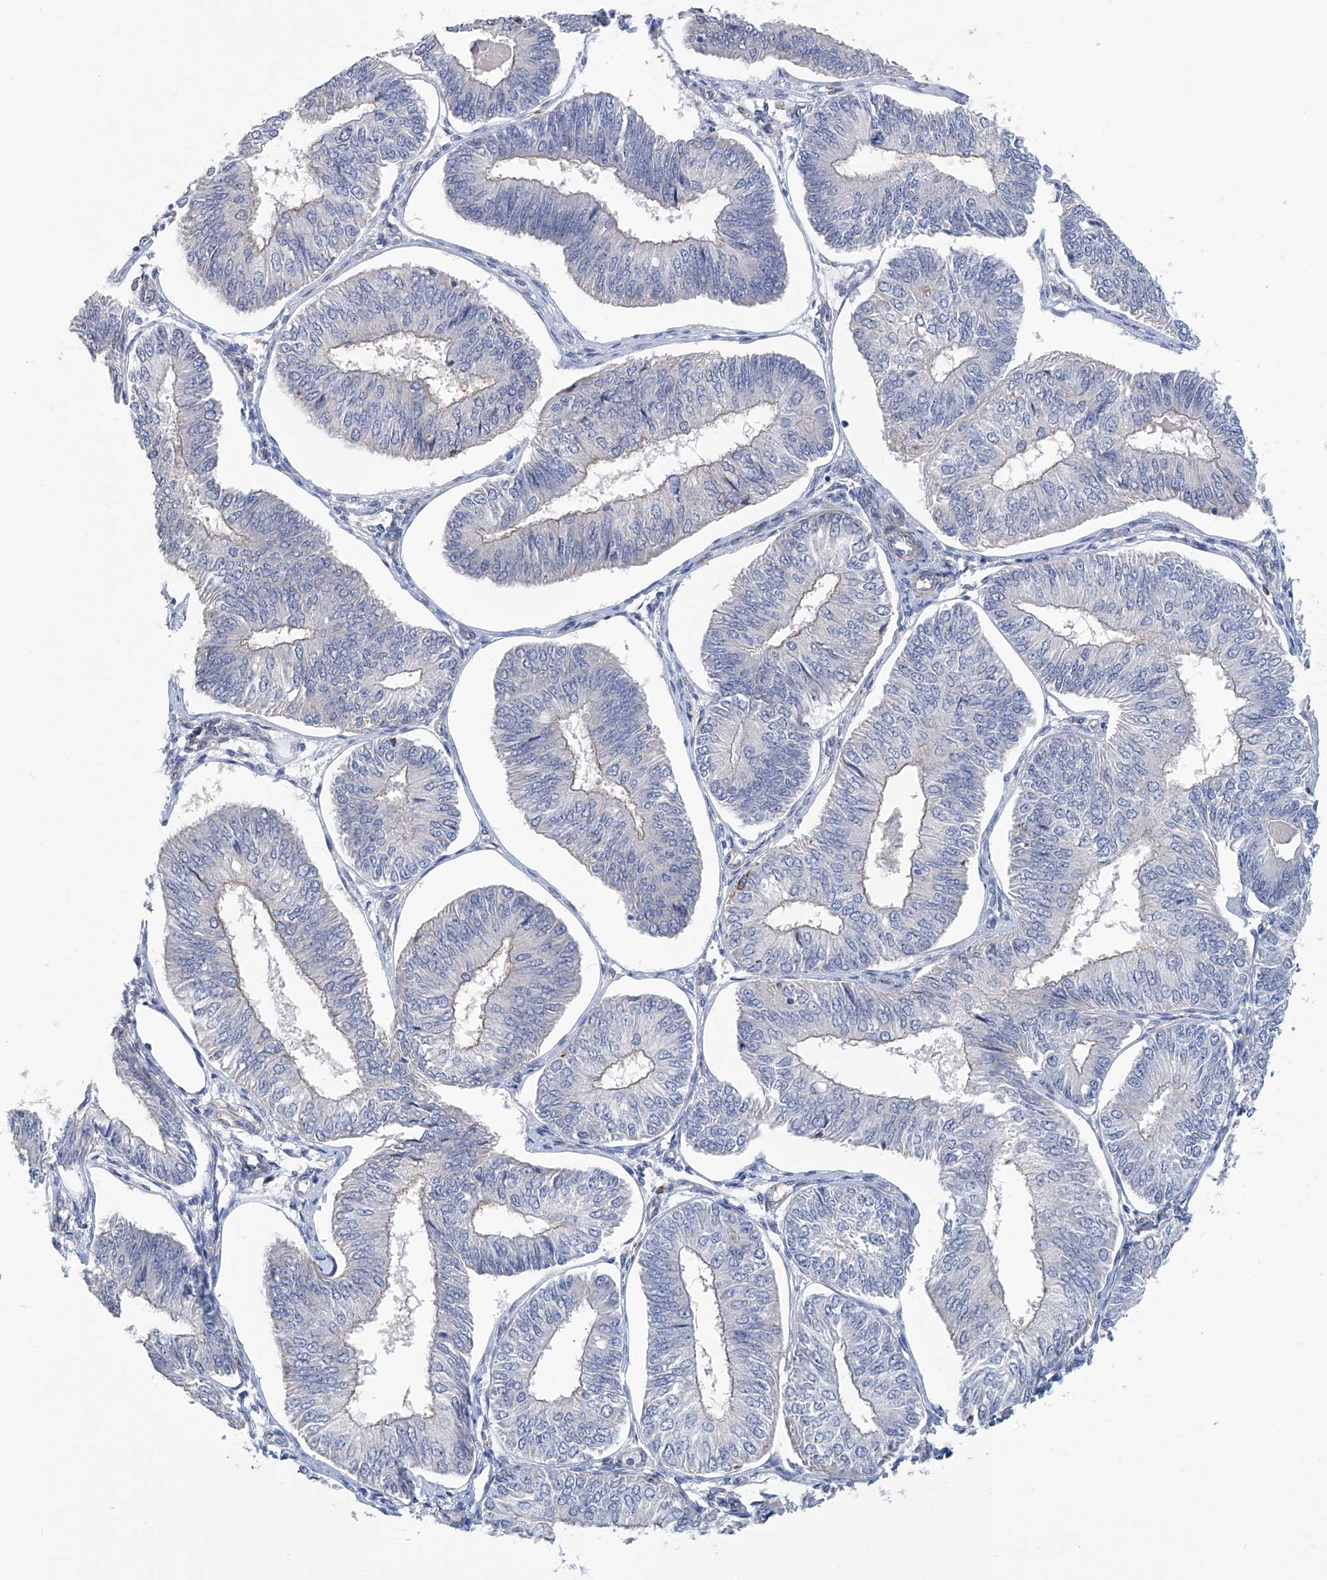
{"staining": {"intensity": "moderate", "quantity": "<25%", "location": "cytoplasmic/membranous"}, "tissue": "endometrial cancer", "cell_type": "Tumor cells", "image_type": "cancer", "snomed": [{"axis": "morphology", "description": "Adenocarcinoma, NOS"}, {"axis": "topography", "description": "Endometrium"}], "caption": "An IHC photomicrograph of tumor tissue is shown. Protein staining in brown shows moderate cytoplasmic/membranous positivity in endometrial cancer within tumor cells.", "gene": "TNN", "patient": {"sex": "female", "age": 58}}